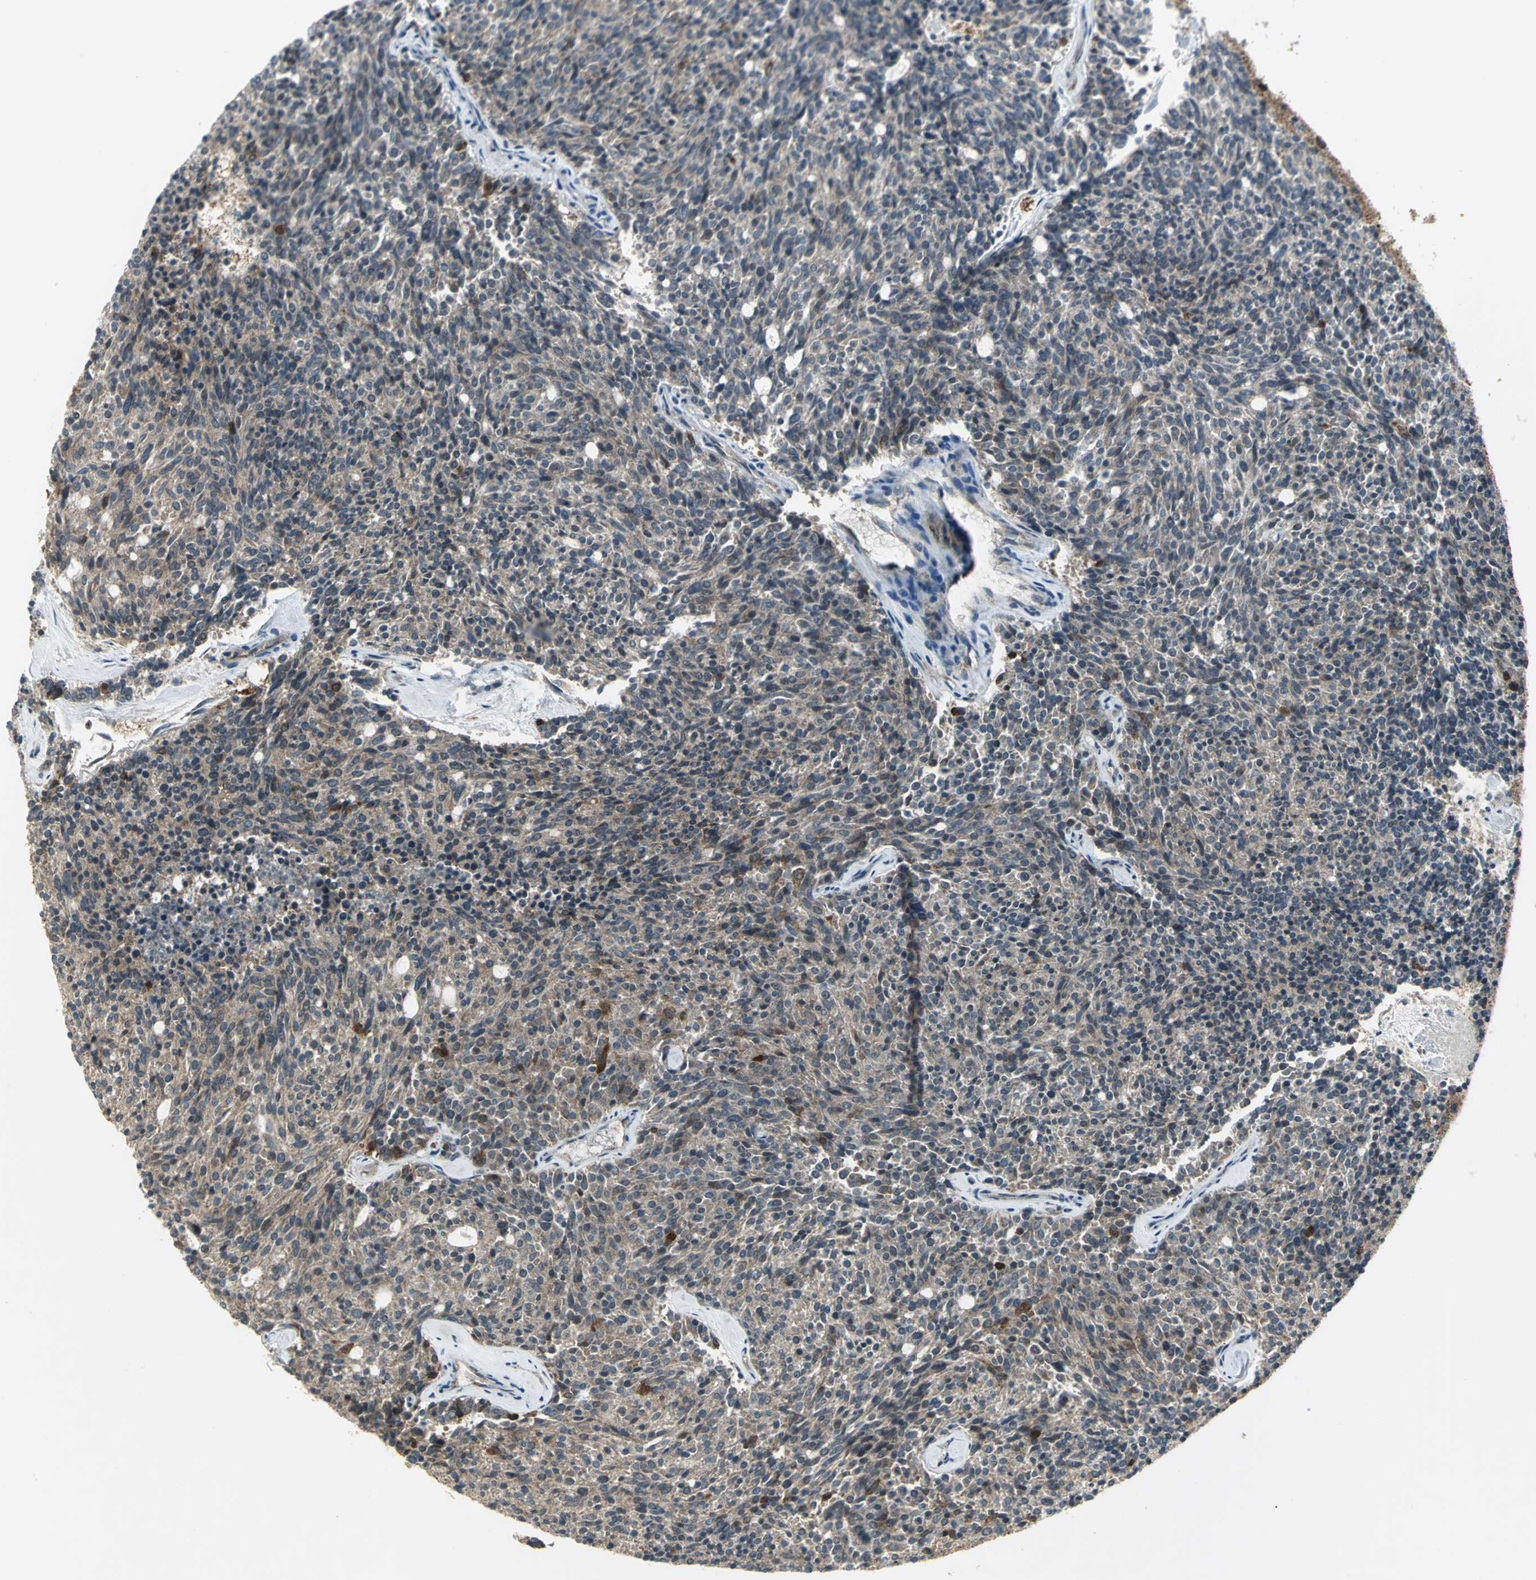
{"staining": {"intensity": "weak", "quantity": ">75%", "location": "cytoplasmic/membranous"}, "tissue": "carcinoid", "cell_type": "Tumor cells", "image_type": "cancer", "snomed": [{"axis": "morphology", "description": "Carcinoid, malignant, NOS"}, {"axis": "topography", "description": "Pancreas"}], "caption": "There is low levels of weak cytoplasmic/membranous staining in tumor cells of carcinoid, as demonstrated by immunohistochemical staining (brown color).", "gene": "MAPK8IP3", "patient": {"sex": "female", "age": 54}}